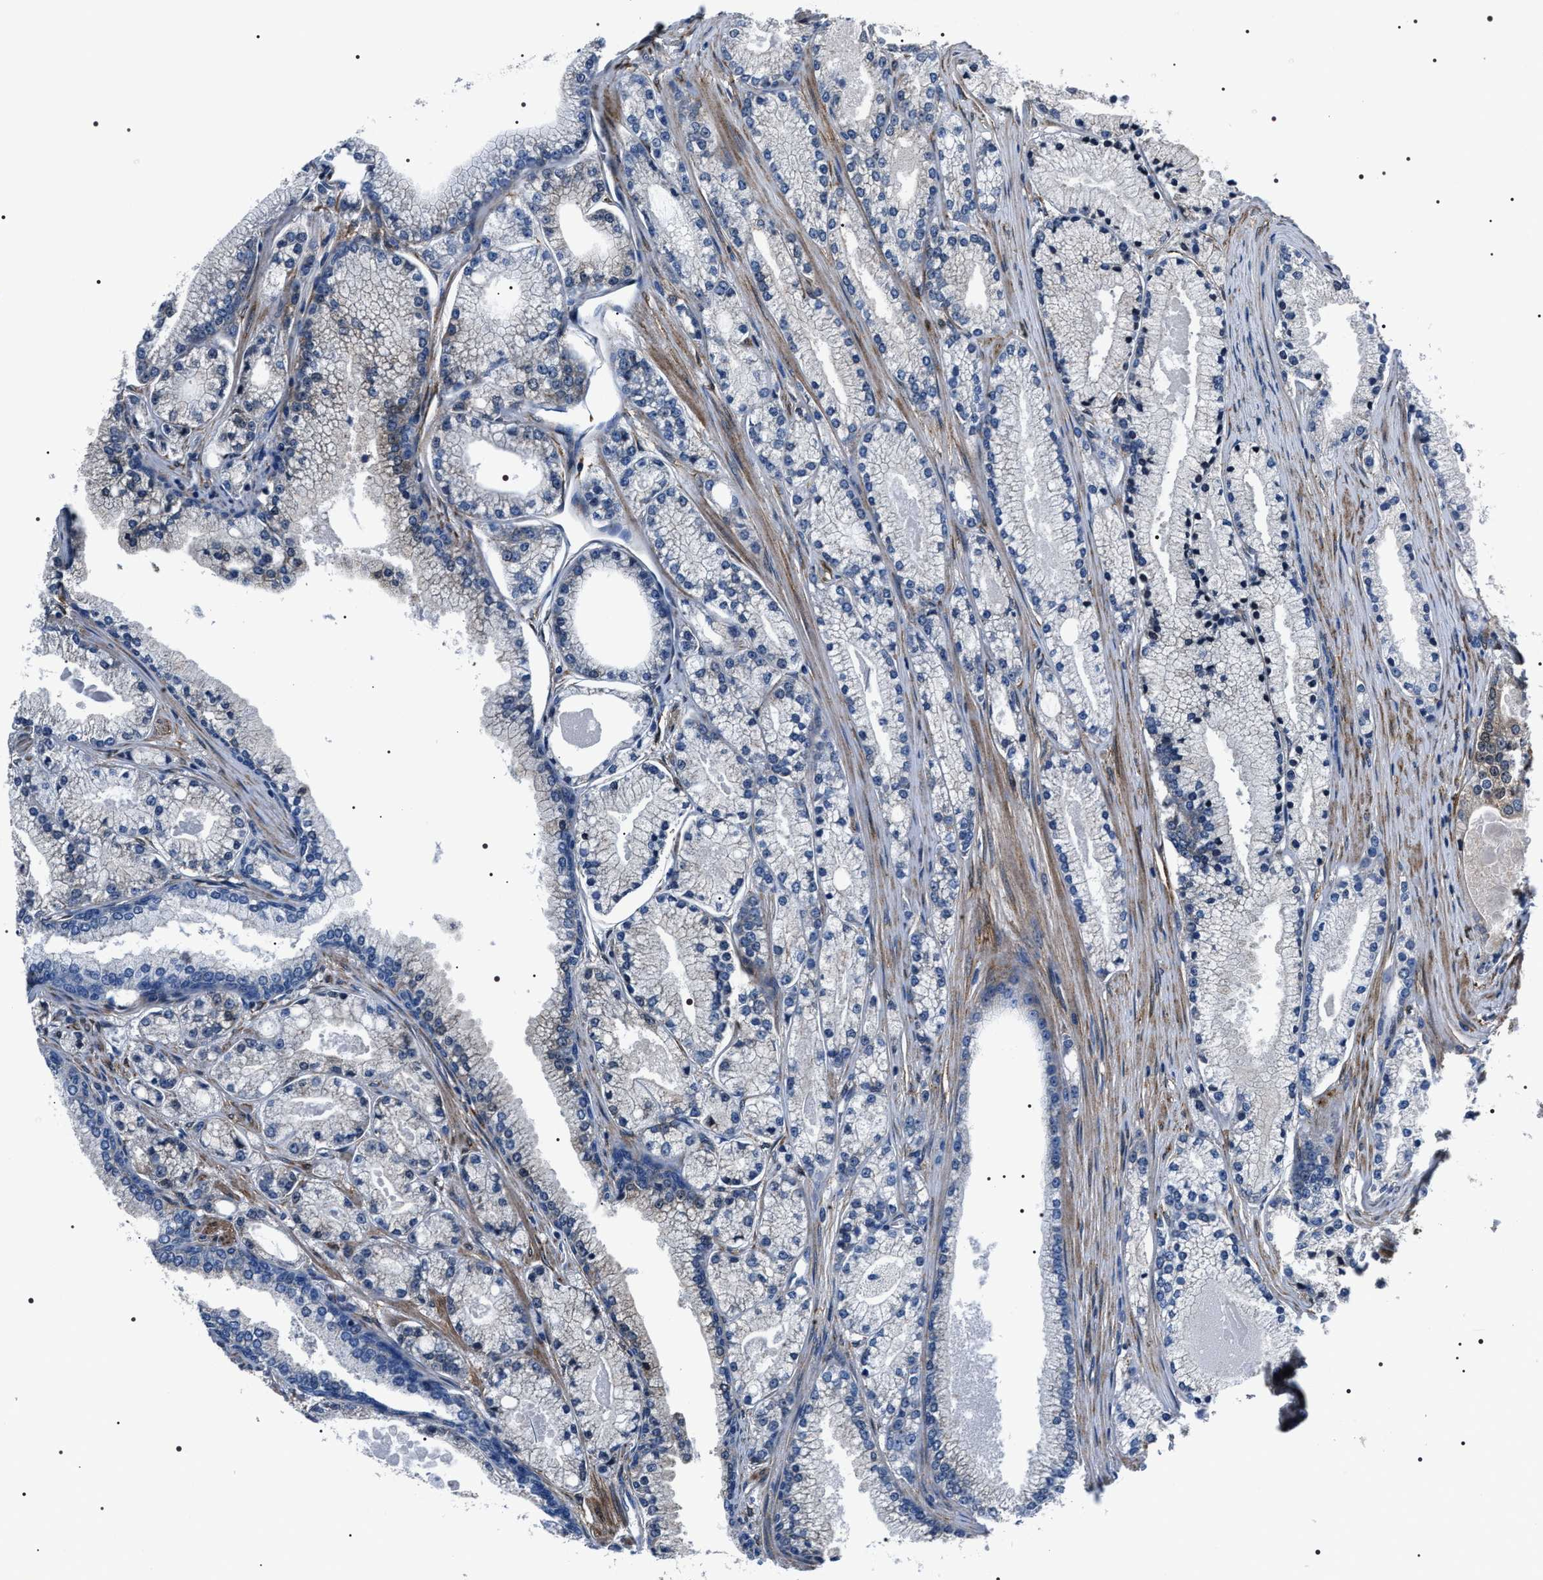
{"staining": {"intensity": "weak", "quantity": "<25%", "location": "cytoplasmic/membranous"}, "tissue": "prostate cancer", "cell_type": "Tumor cells", "image_type": "cancer", "snomed": [{"axis": "morphology", "description": "Adenocarcinoma, High grade"}, {"axis": "topography", "description": "Prostate"}], "caption": "This is an immunohistochemistry (IHC) photomicrograph of prostate cancer. There is no positivity in tumor cells.", "gene": "BAG2", "patient": {"sex": "male", "age": 71}}